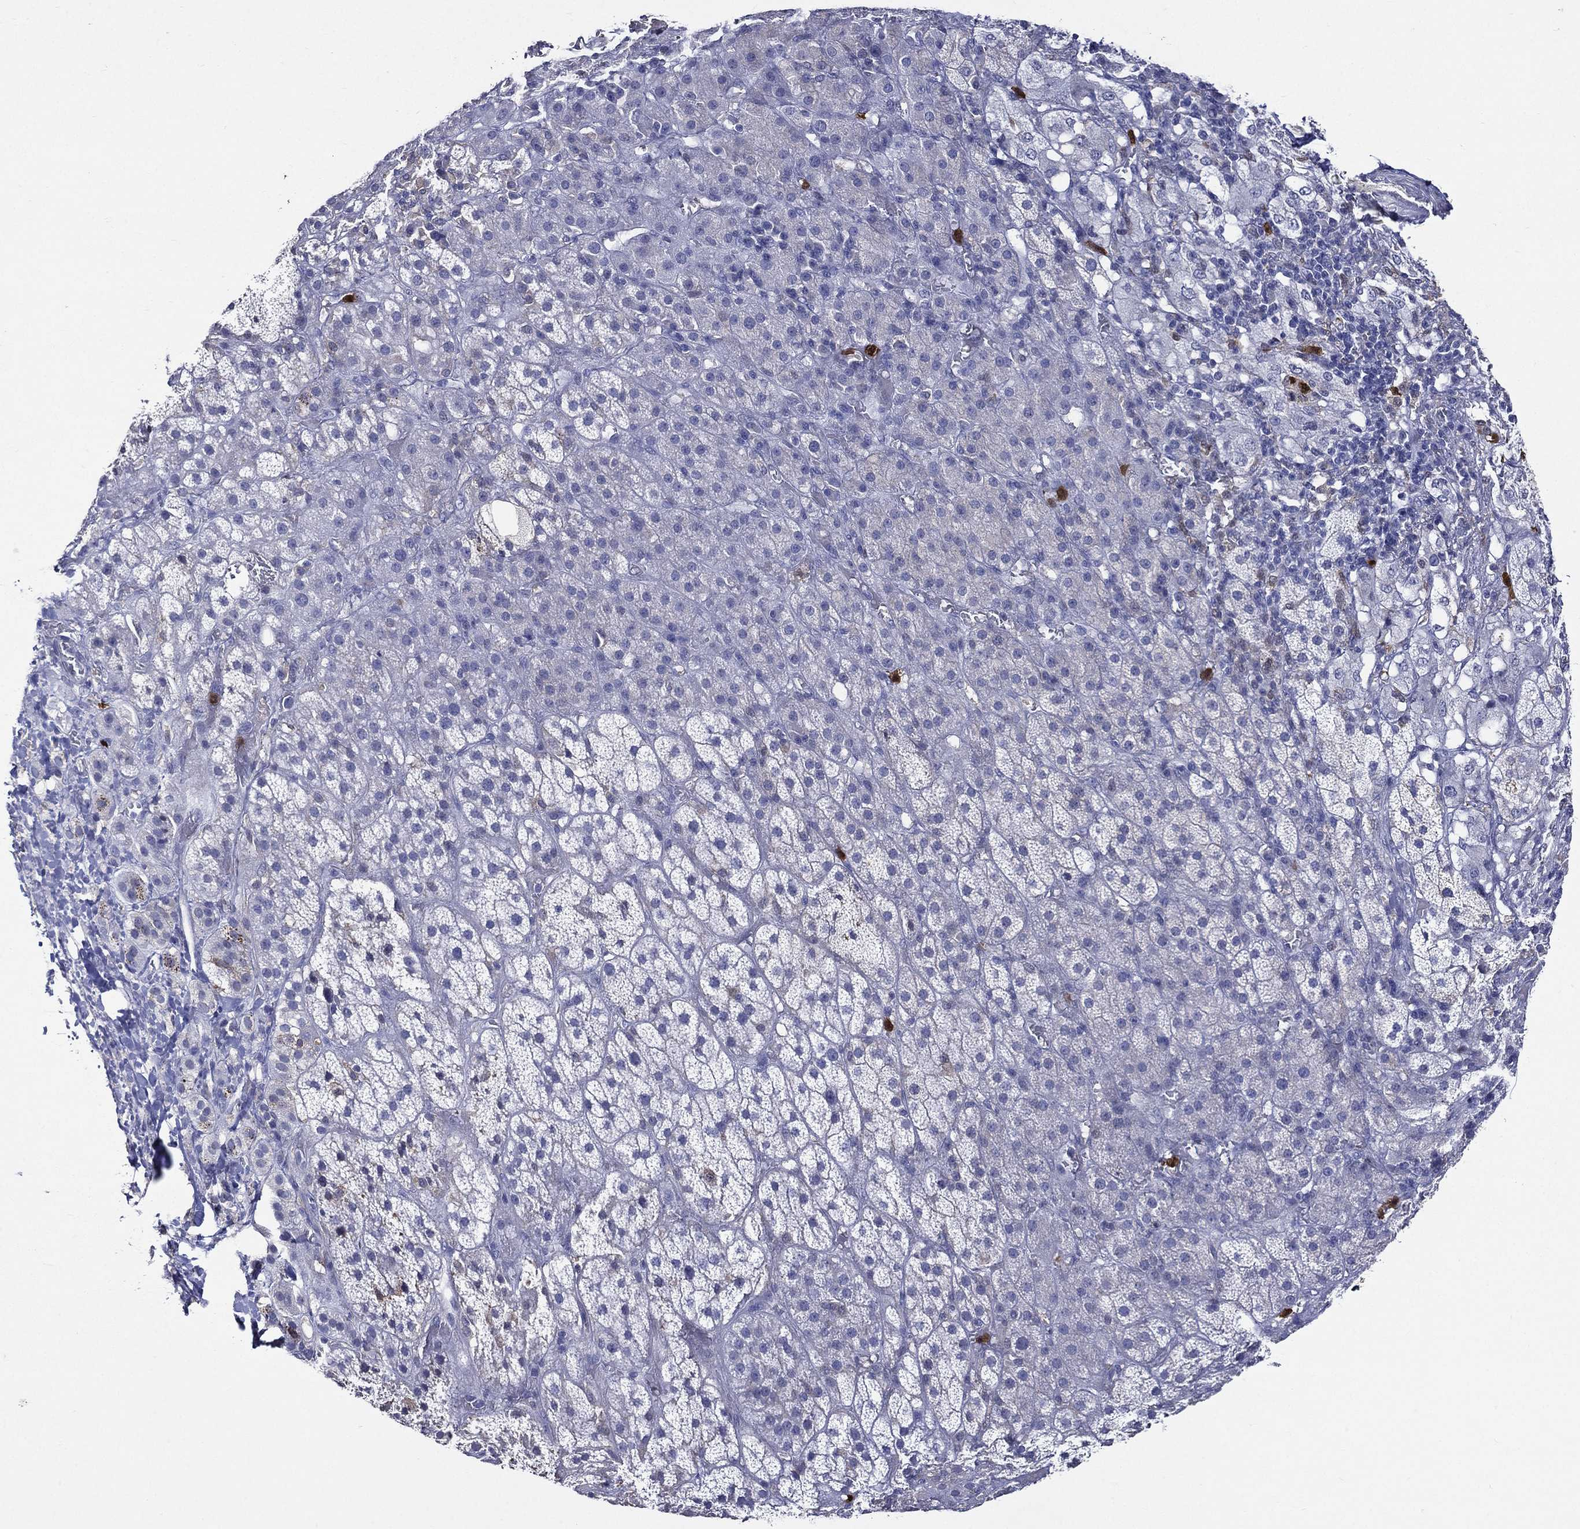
{"staining": {"intensity": "negative", "quantity": "none", "location": "none"}, "tissue": "adrenal gland", "cell_type": "Glandular cells", "image_type": "normal", "snomed": [{"axis": "morphology", "description": "Normal tissue, NOS"}, {"axis": "topography", "description": "Adrenal gland"}], "caption": "This is an IHC image of normal adrenal gland. There is no expression in glandular cells.", "gene": "GPR171", "patient": {"sex": "male", "age": 70}}